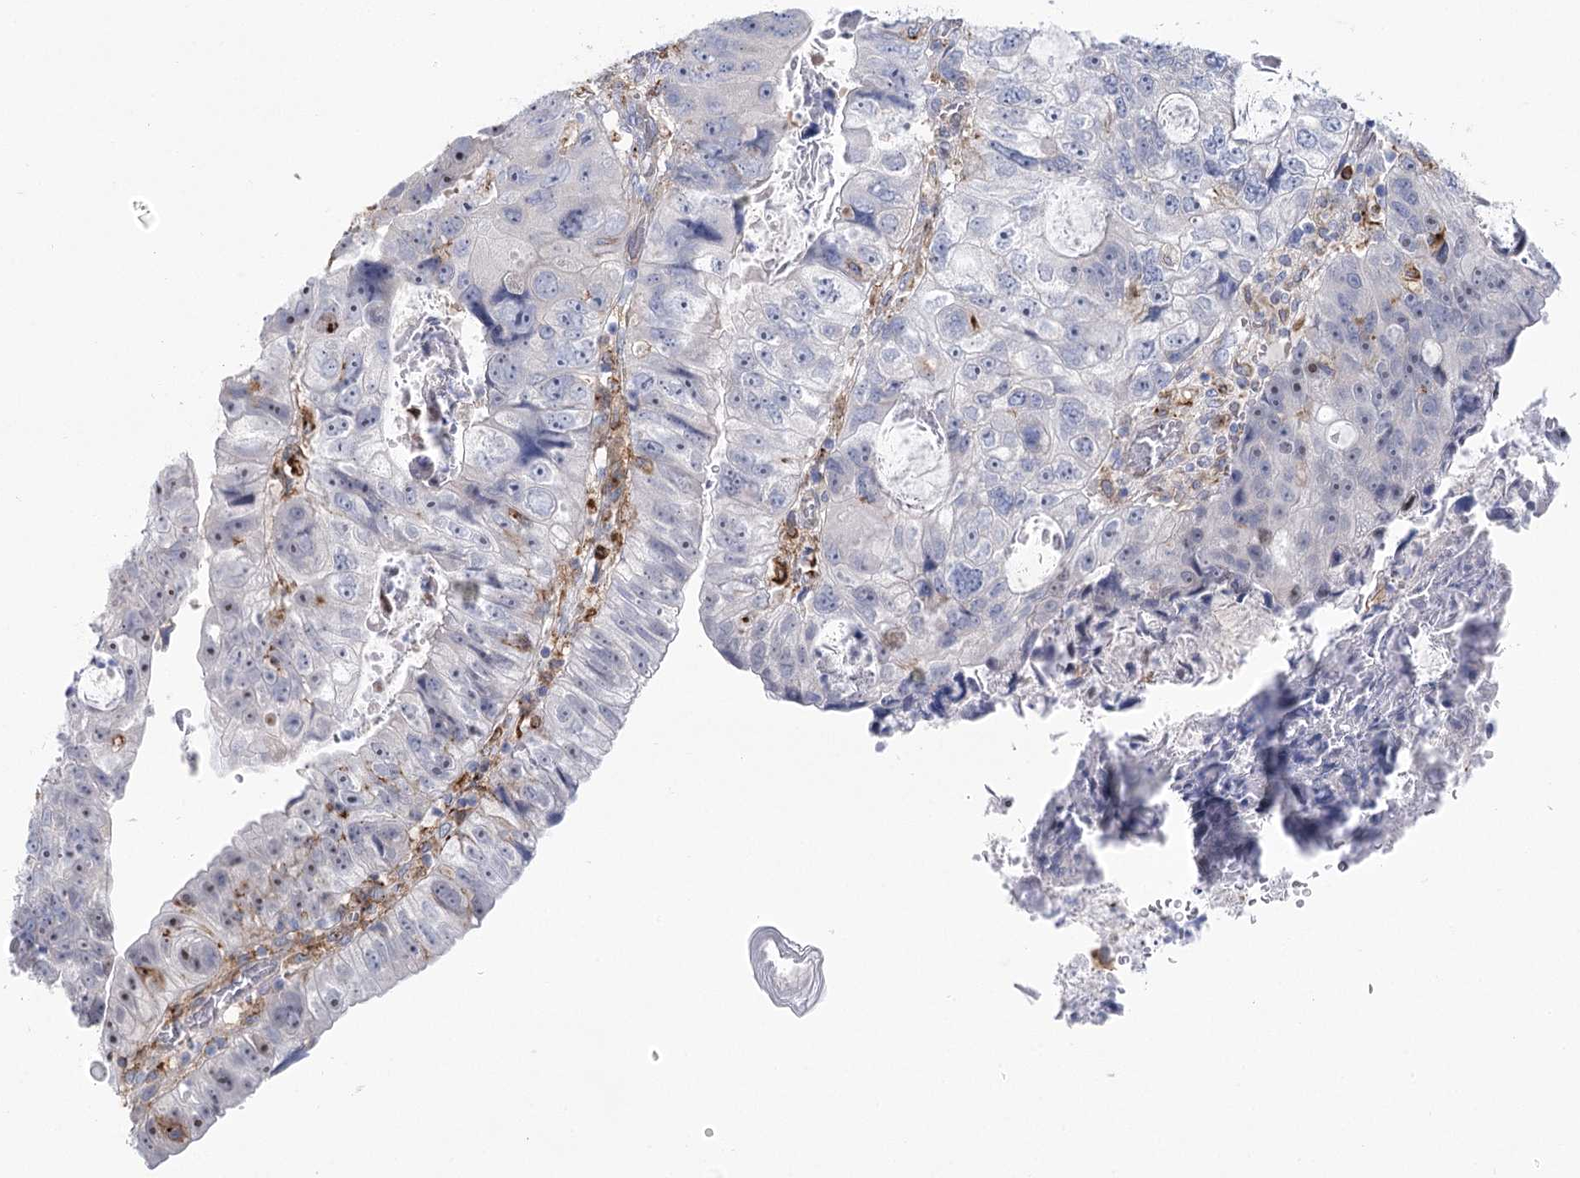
{"staining": {"intensity": "negative", "quantity": "none", "location": "none"}, "tissue": "colorectal cancer", "cell_type": "Tumor cells", "image_type": "cancer", "snomed": [{"axis": "morphology", "description": "Adenocarcinoma, NOS"}, {"axis": "topography", "description": "Rectum"}], "caption": "The immunohistochemistry (IHC) histopathology image has no significant expression in tumor cells of colorectal cancer tissue.", "gene": "CCDC88A", "patient": {"sex": "male", "age": 59}}